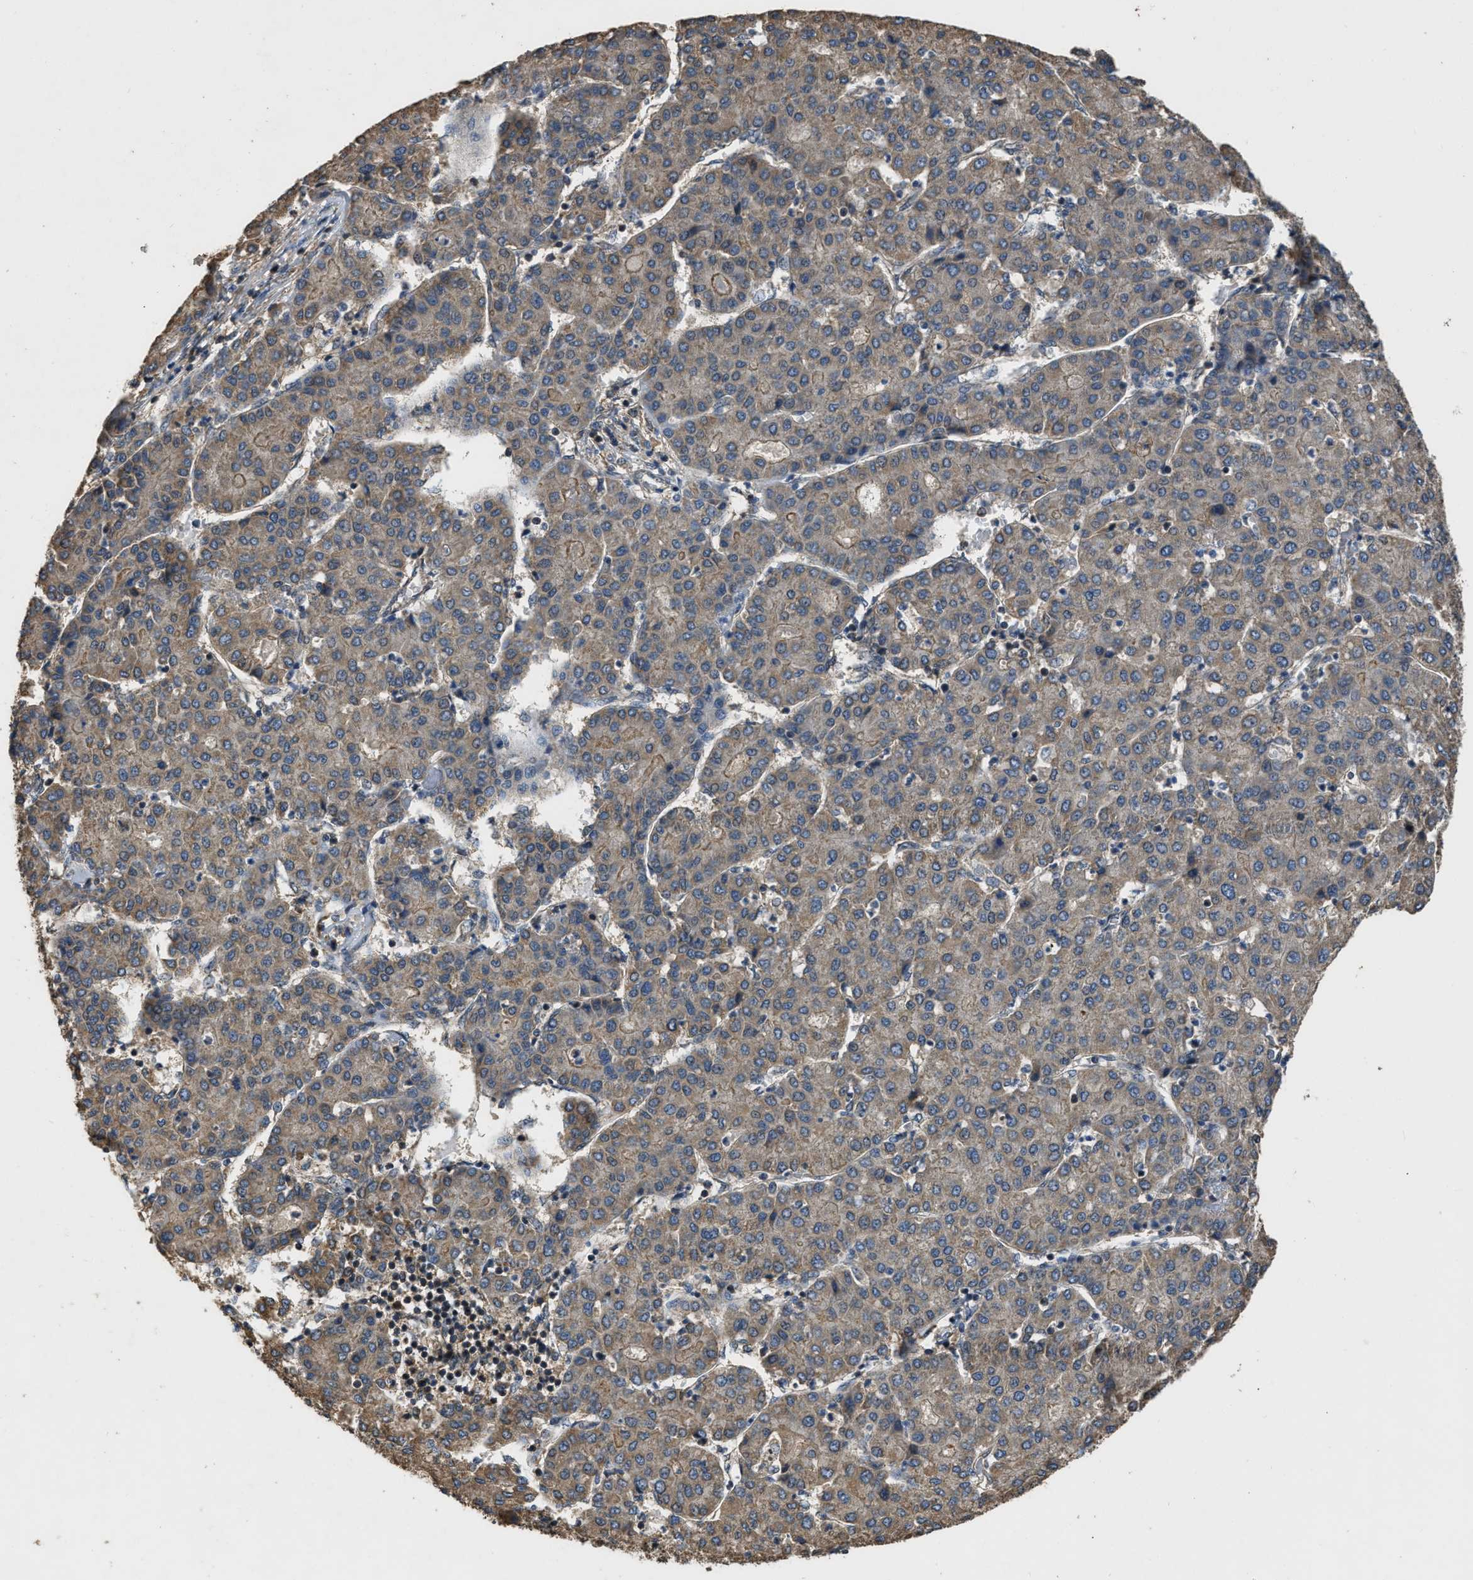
{"staining": {"intensity": "weak", "quantity": ">75%", "location": "cytoplasmic/membranous"}, "tissue": "liver cancer", "cell_type": "Tumor cells", "image_type": "cancer", "snomed": [{"axis": "morphology", "description": "Carcinoma, Hepatocellular, NOS"}, {"axis": "topography", "description": "Liver"}], "caption": "Liver hepatocellular carcinoma stained with immunohistochemistry displays weak cytoplasmic/membranous expression in about >75% of tumor cells.", "gene": "DENND6B", "patient": {"sex": "male", "age": 65}}